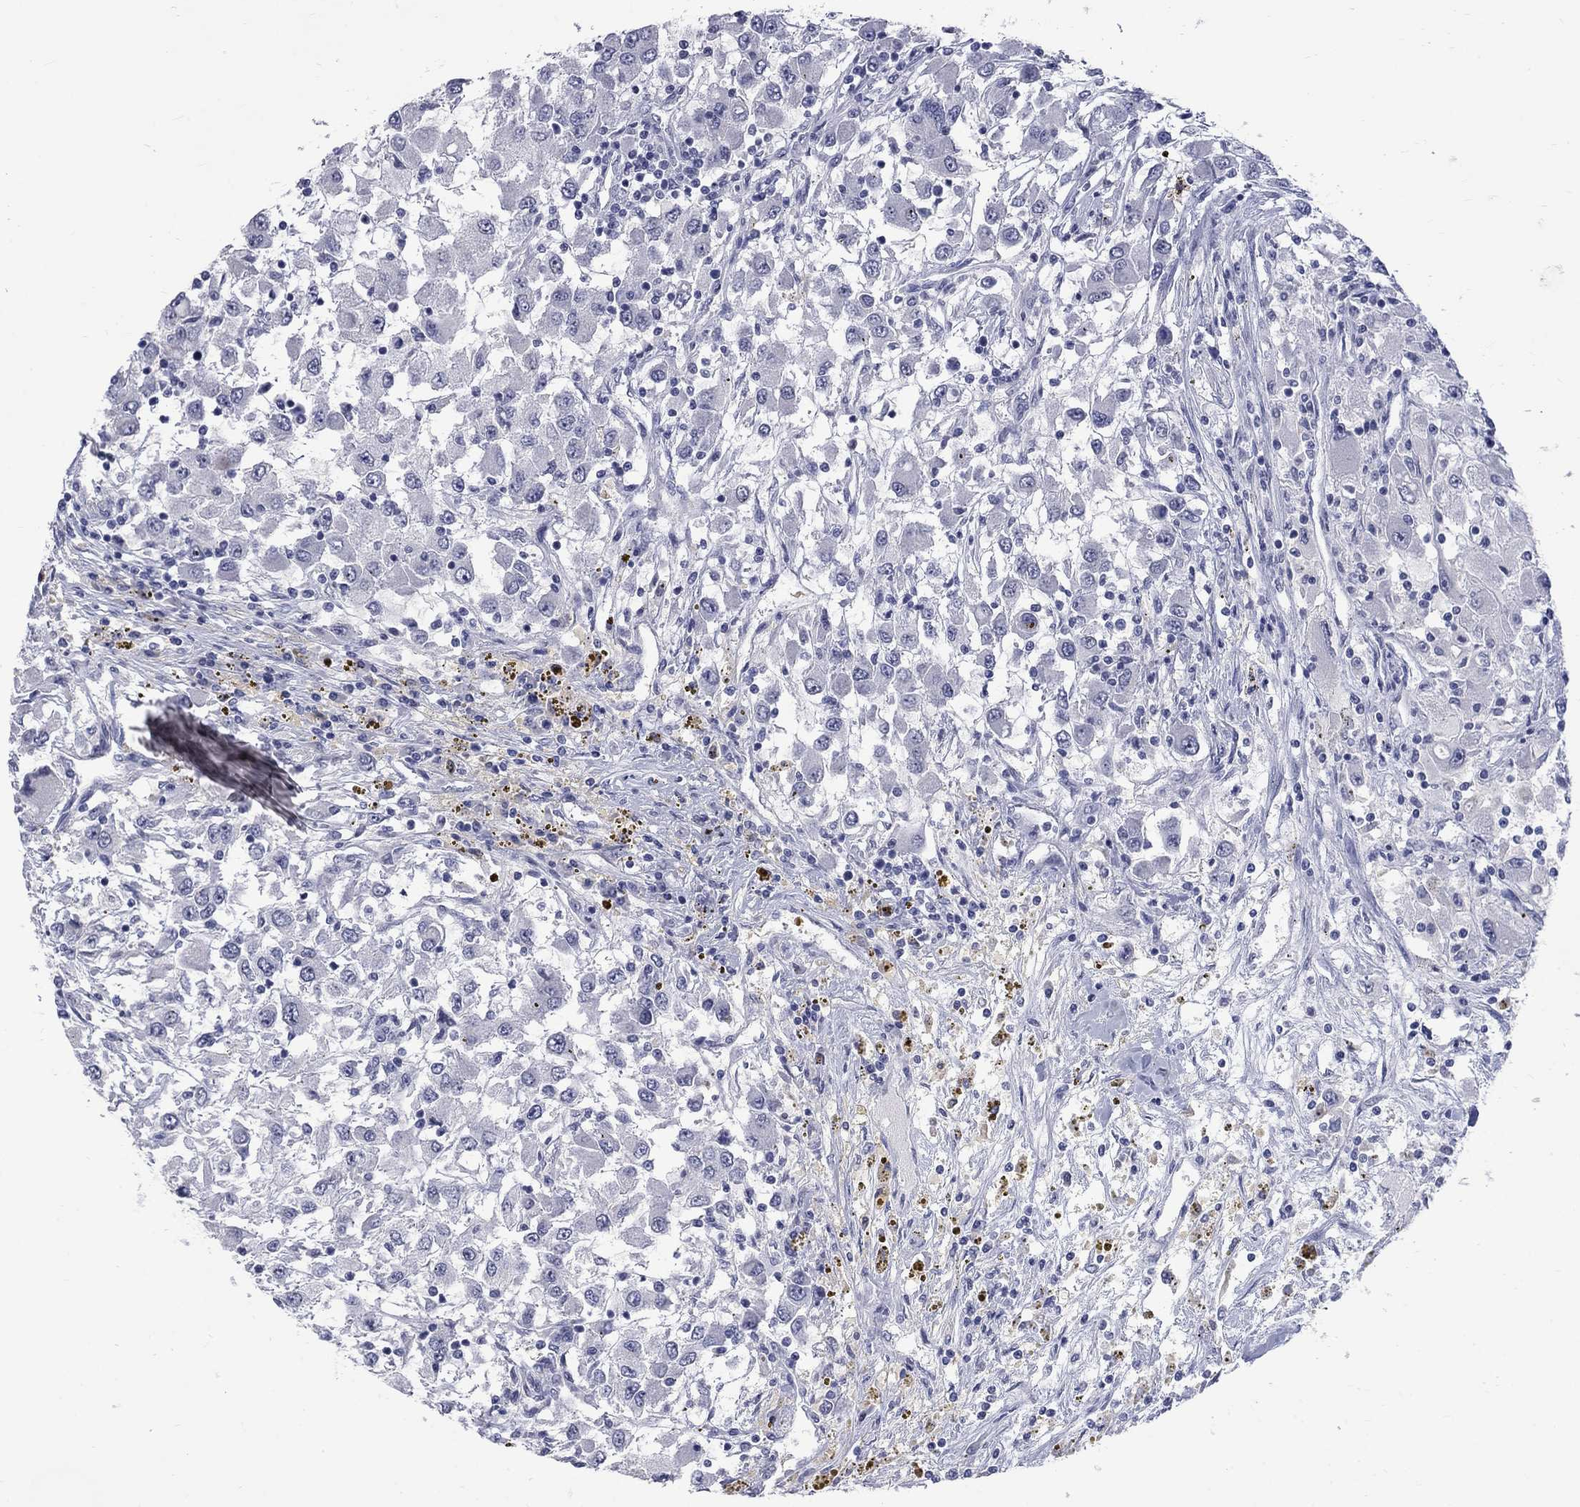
{"staining": {"intensity": "negative", "quantity": "none", "location": "none"}, "tissue": "renal cancer", "cell_type": "Tumor cells", "image_type": "cancer", "snomed": [{"axis": "morphology", "description": "Adenocarcinoma, NOS"}, {"axis": "topography", "description": "Kidney"}], "caption": "The image reveals no significant staining in tumor cells of renal cancer.", "gene": "CTNND2", "patient": {"sex": "female", "age": 67}}